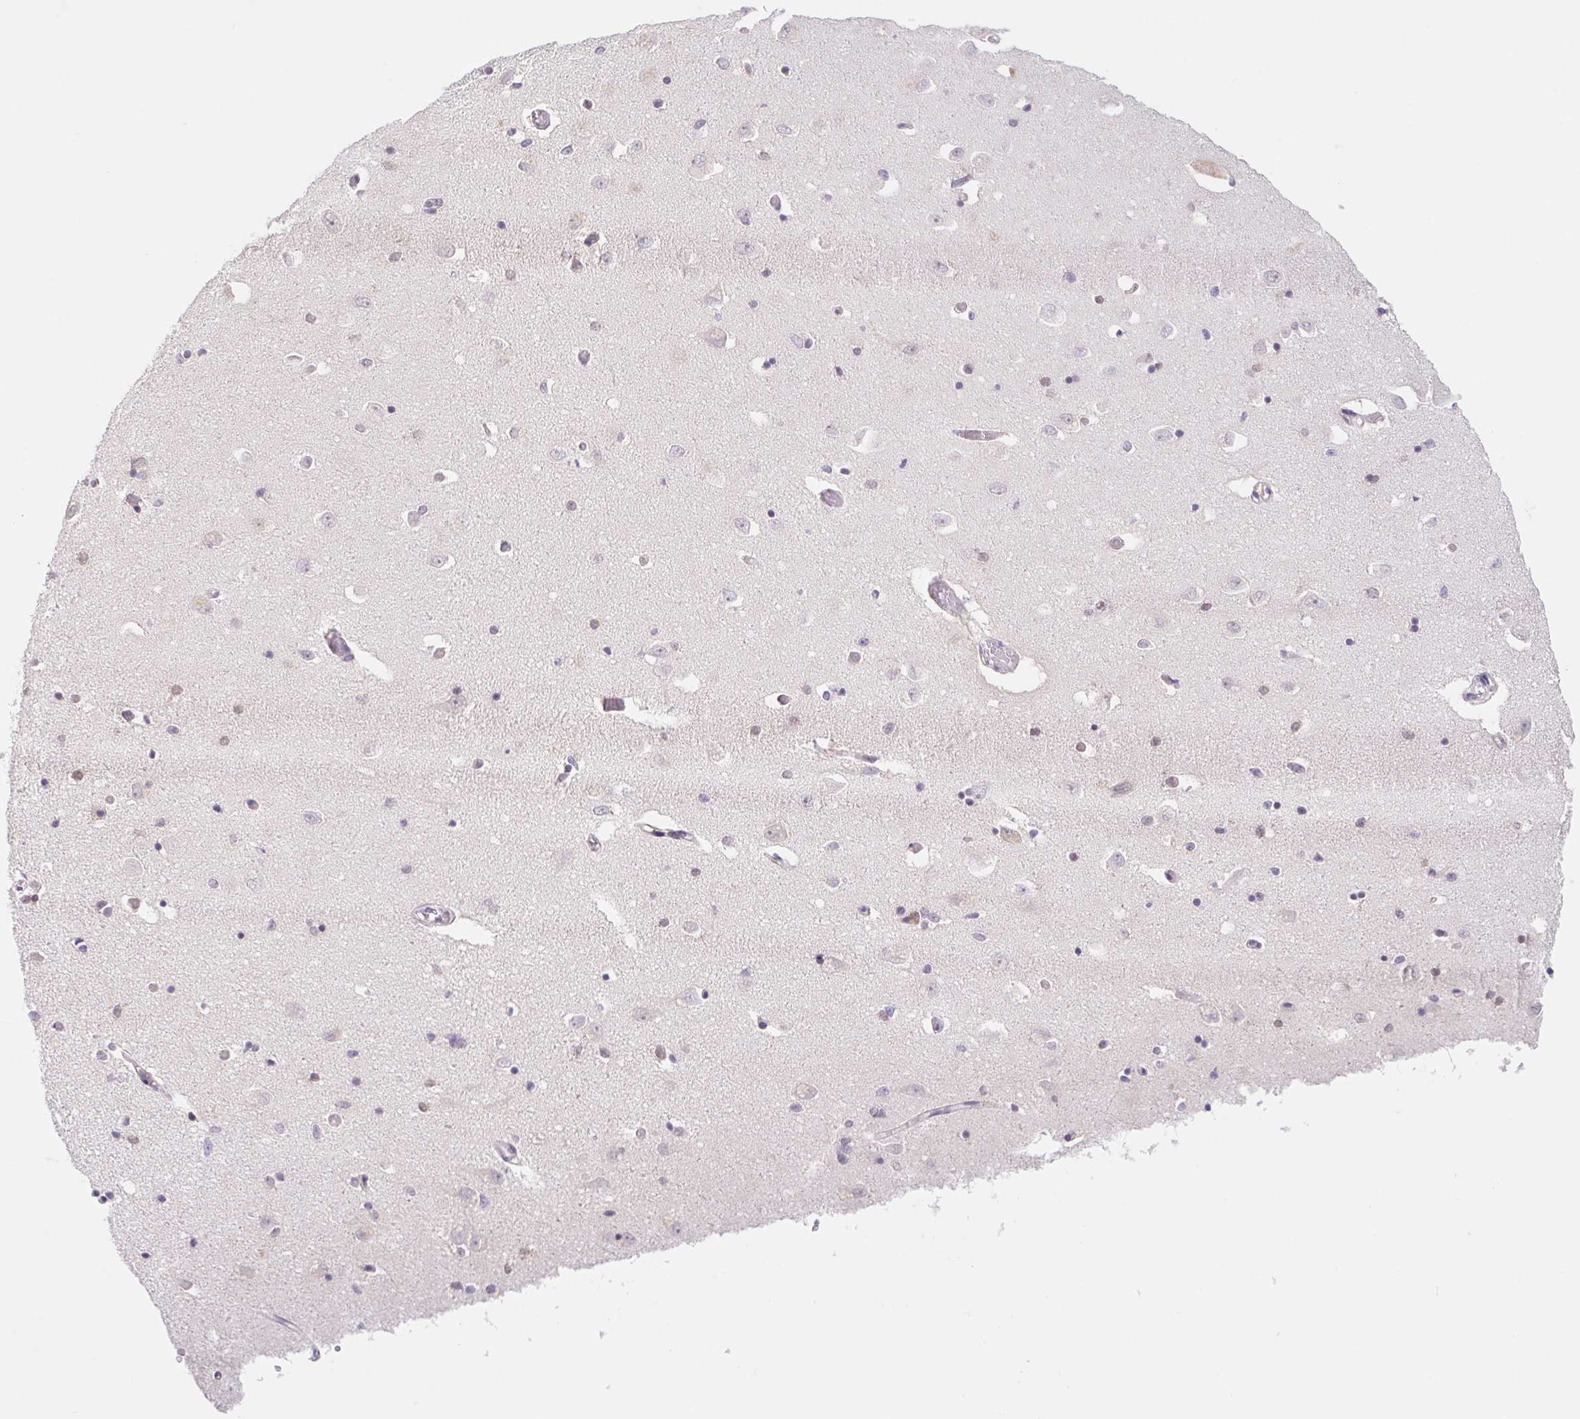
{"staining": {"intensity": "weak", "quantity": "<25%", "location": "nuclear"}, "tissue": "caudate", "cell_type": "Glial cells", "image_type": "normal", "snomed": [{"axis": "morphology", "description": "Normal tissue, NOS"}, {"axis": "topography", "description": "Lateral ventricle wall"}, {"axis": "topography", "description": "Hippocampus"}], "caption": "This histopathology image is of benign caudate stained with immunohistochemistry to label a protein in brown with the nuclei are counter-stained blue. There is no positivity in glial cells.", "gene": "L3MBTL4", "patient": {"sex": "female", "age": 63}}